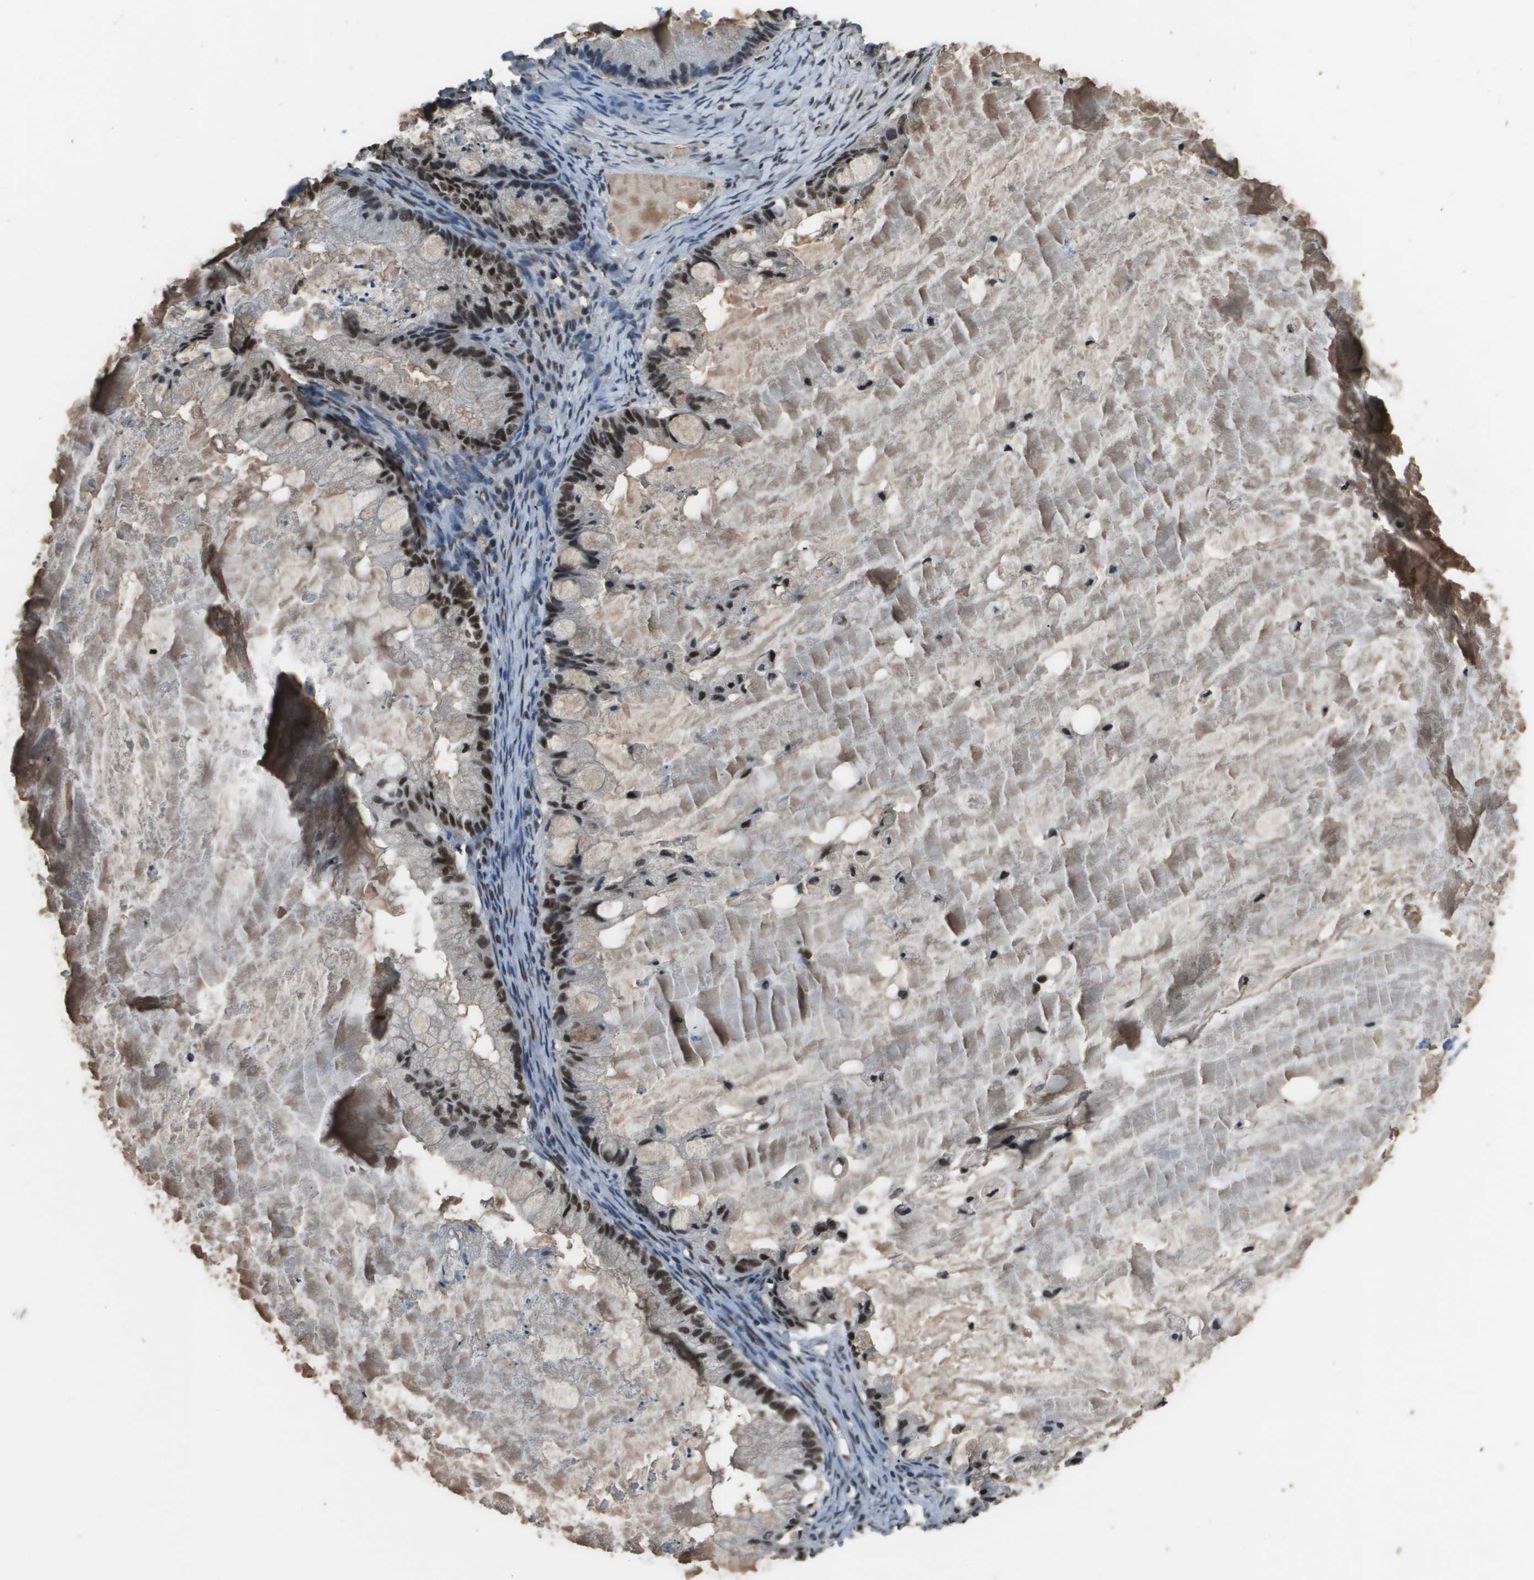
{"staining": {"intensity": "strong", "quantity": ">75%", "location": "nuclear"}, "tissue": "ovarian cancer", "cell_type": "Tumor cells", "image_type": "cancer", "snomed": [{"axis": "morphology", "description": "Cystadenocarcinoma, mucinous, NOS"}, {"axis": "topography", "description": "Ovary"}], "caption": "A brown stain shows strong nuclear positivity of a protein in human ovarian mucinous cystadenocarcinoma tumor cells.", "gene": "THRAP3", "patient": {"sex": "female", "age": 57}}